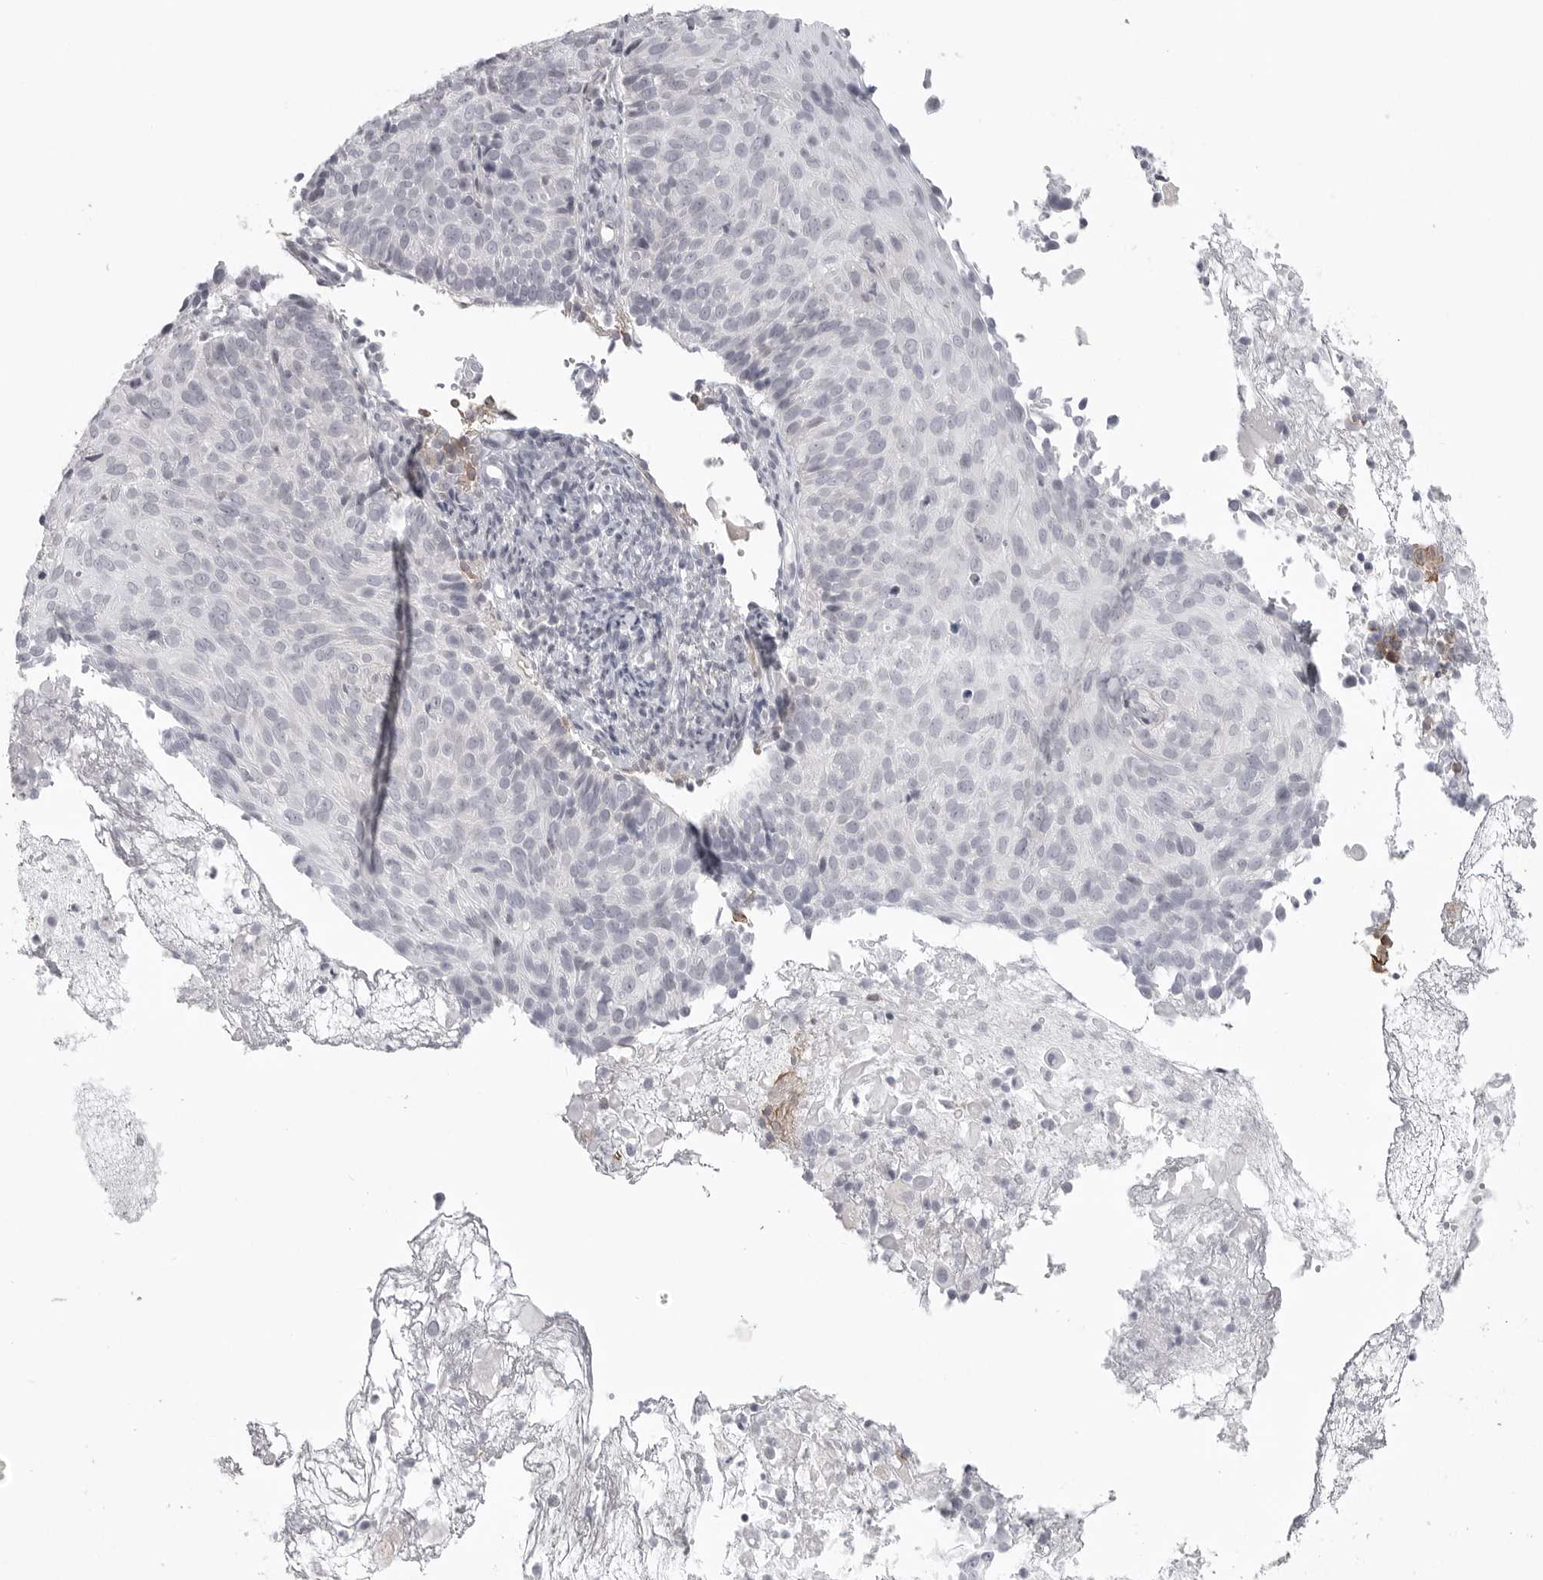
{"staining": {"intensity": "negative", "quantity": "none", "location": "none"}, "tissue": "cervical cancer", "cell_type": "Tumor cells", "image_type": "cancer", "snomed": [{"axis": "morphology", "description": "Squamous cell carcinoma, NOS"}, {"axis": "topography", "description": "Cervix"}], "caption": "The immunohistochemistry (IHC) image has no significant positivity in tumor cells of squamous cell carcinoma (cervical) tissue.", "gene": "TCTN3", "patient": {"sex": "female", "age": 74}}